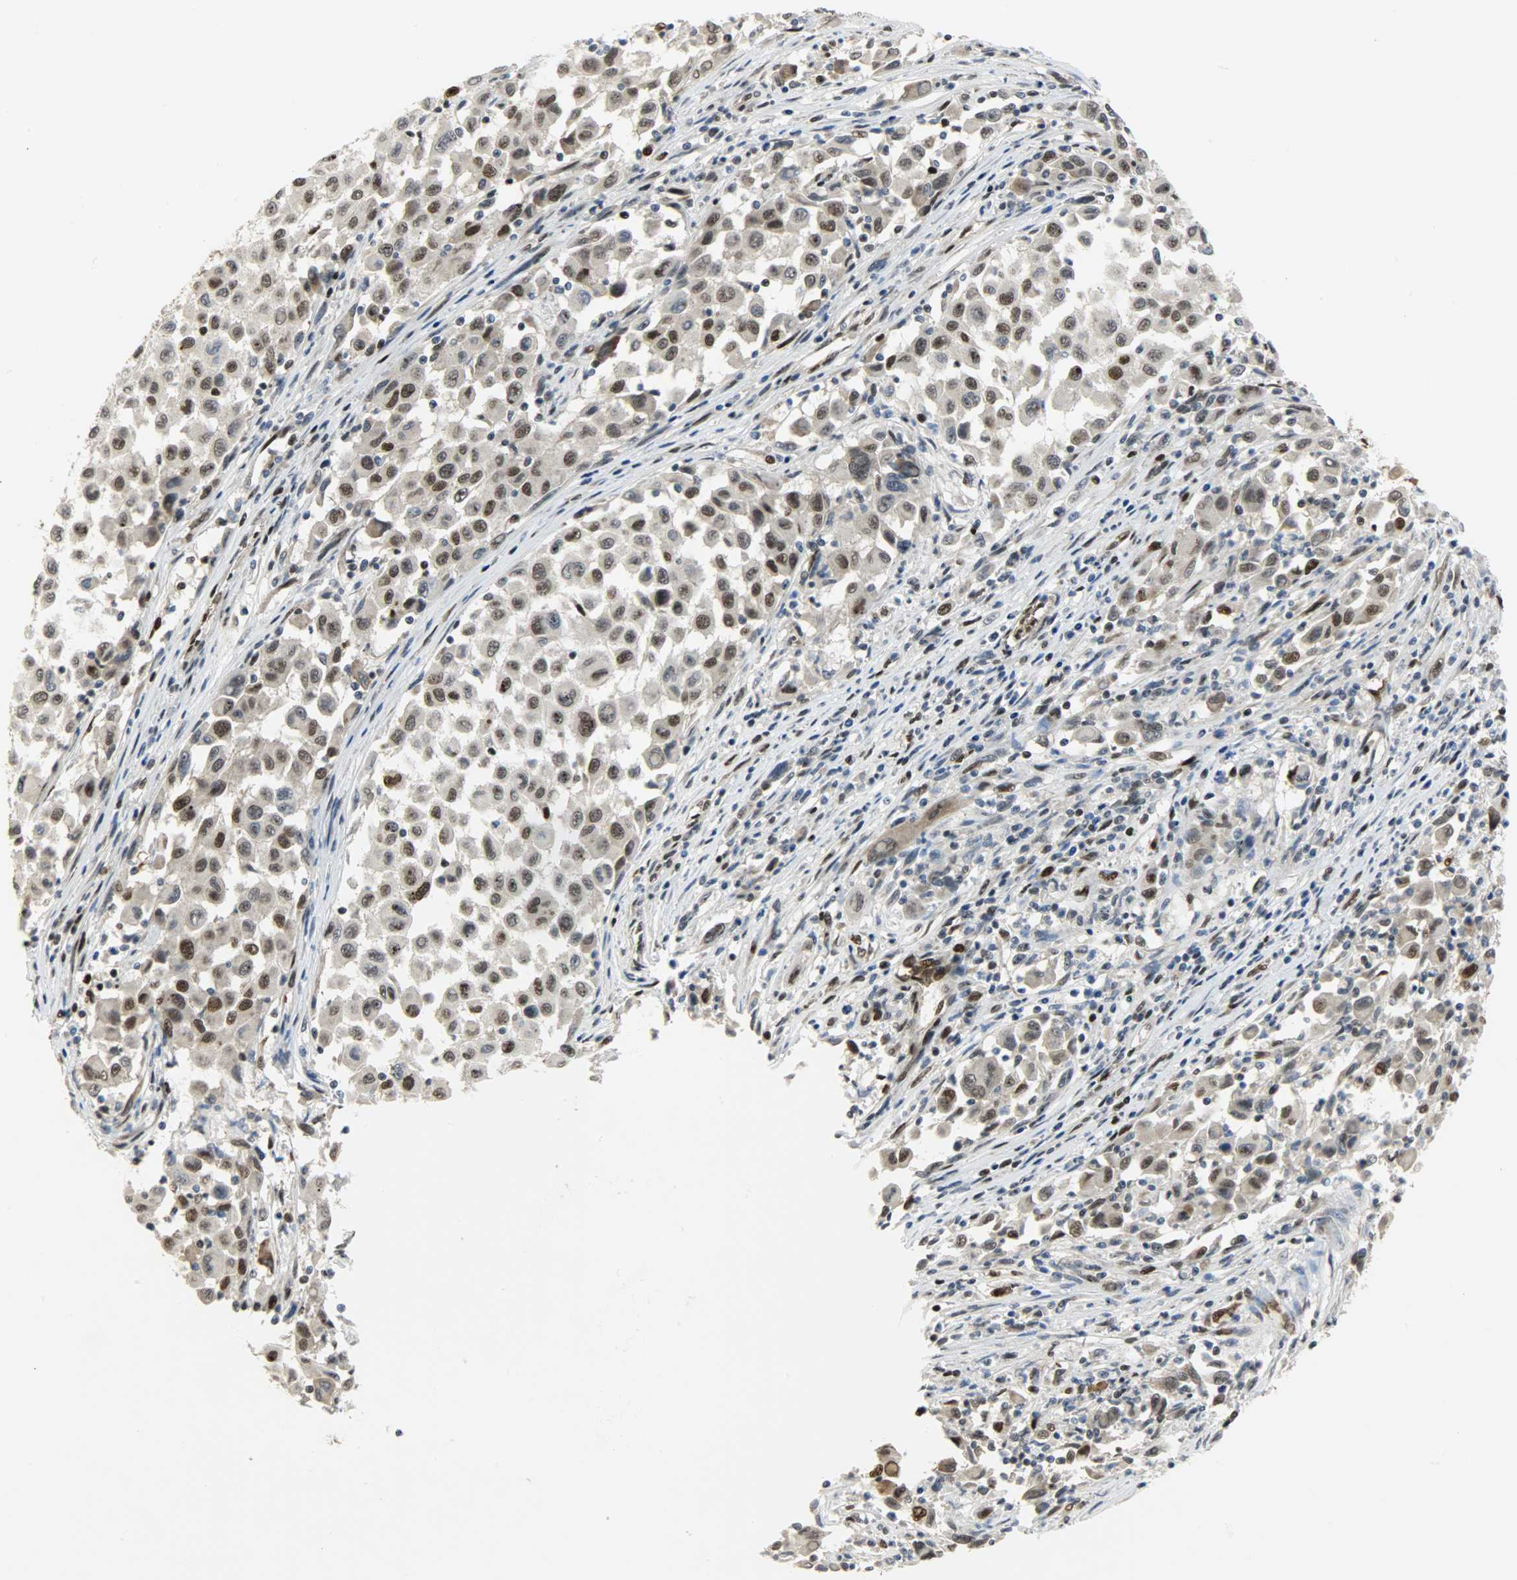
{"staining": {"intensity": "strong", "quantity": "25%-75%", "location": "nuclear"}, "tissue": "melanoma", "cell_type": "Tumor cells", "image_type": "cancer", "snomed": [{"axis": "morphology", "description": "Malignant melanoma, Metastatic site"}, {"axis": "topography", "description": "Lymph node"}], "caption": "Human melanoma stained for a protein (brown) displays strong nuclear positive expression in about 25%-75% of tumor cells.", "gene": "SNAI1", "patient": {"sex": "male", "age": 61}}